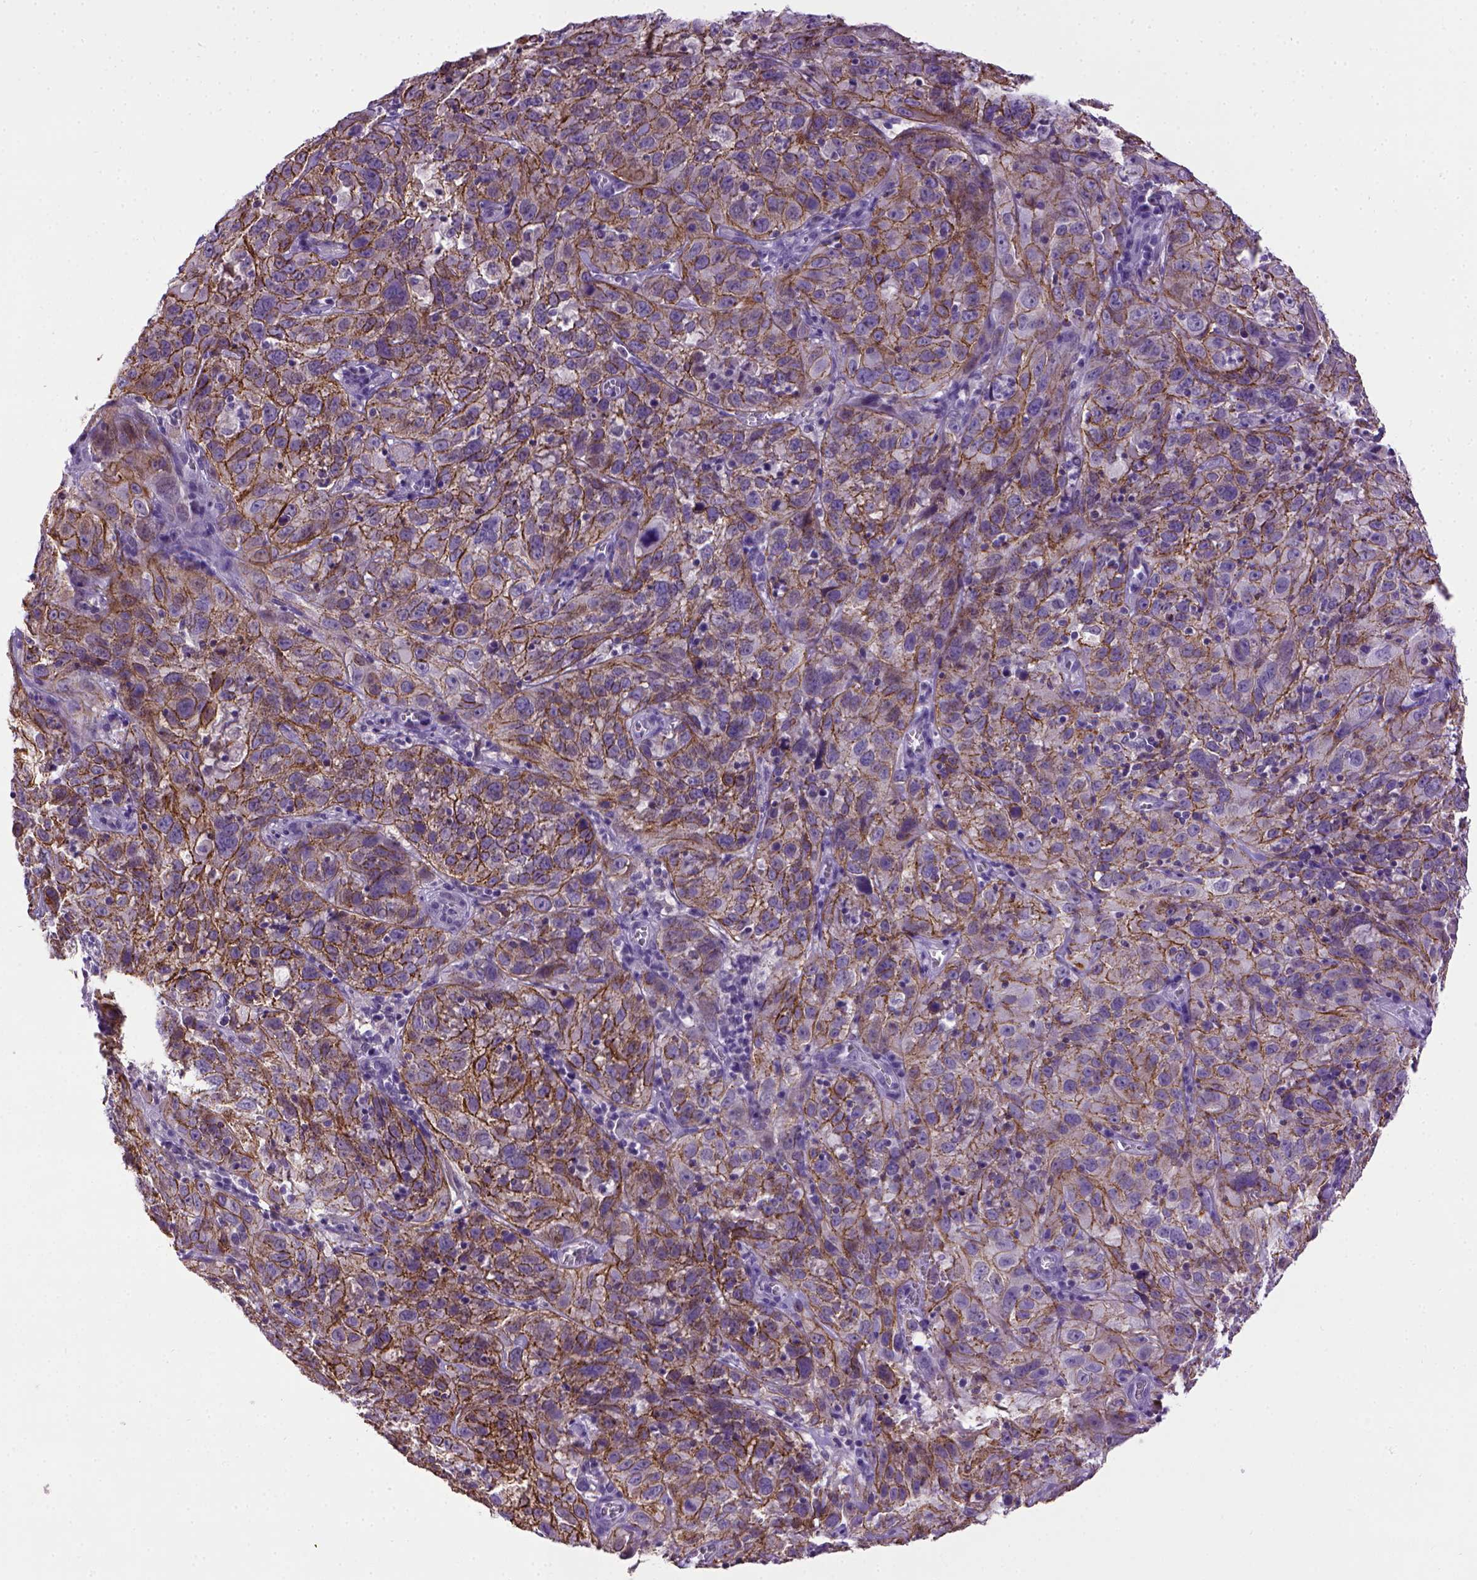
{"staining": {"intensity": "strong", "quantity": ">75%", "location": "cytoplasmic/membranous"}, "tissue": "cervical cancer", "cell_type": "Tumor cells", "image_type": "cancer", "snomed": [{"axis": "morphology", "description": "Squamous cell carcinoma, NOS"}, {"axis": "topography", "description": "Cervix"}], "caption": "High-power microscopy captured an IHC micrograph of squamous cell carcinoma (cervical), revealing strong cytoplasmic/membranous expression in approximately >75% of tumor cells.", "gene": "CDH1", "patient": {"sex": "female", "age": 32}}